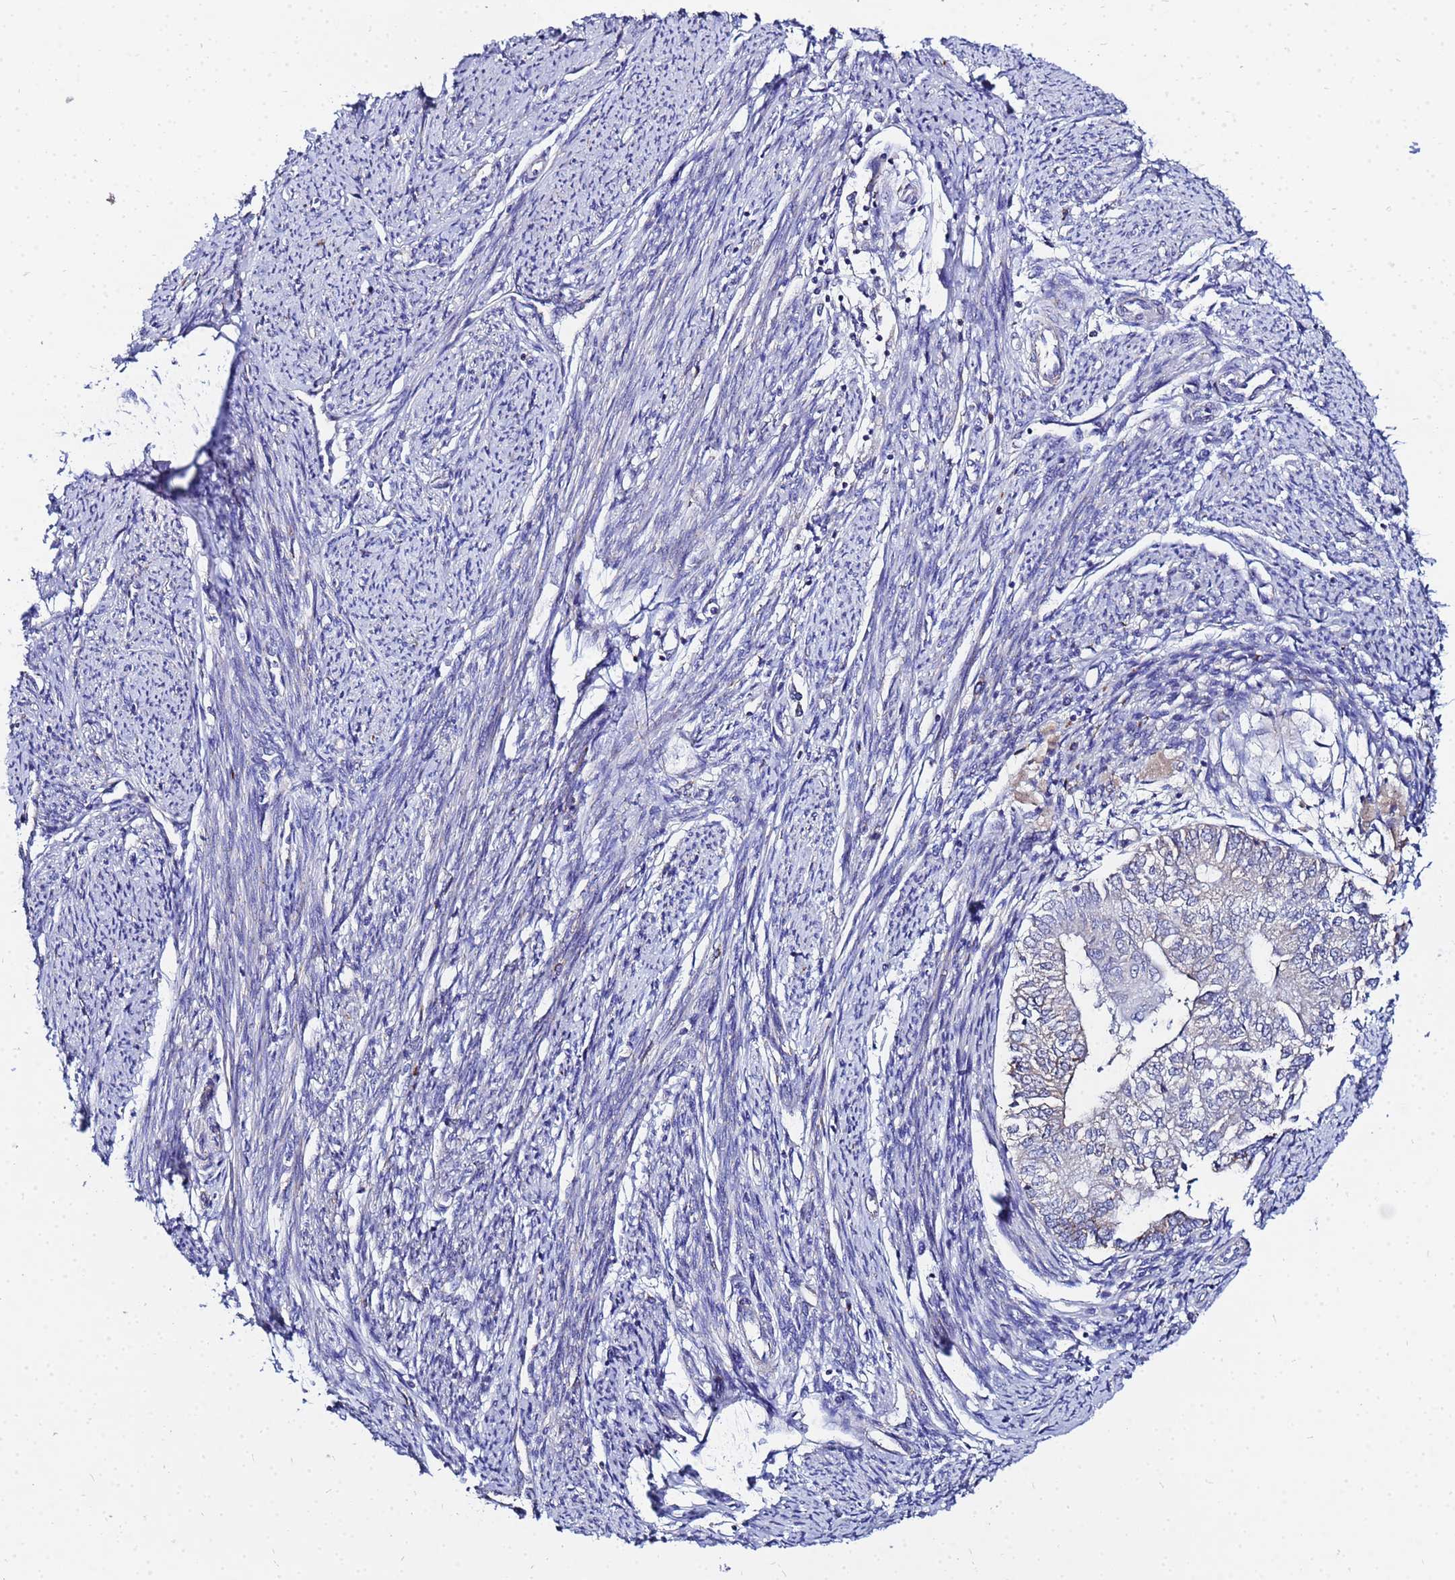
{"staining": {"intensity": "weak", "quantity": "<25%", "location": "cytoplasmic/membranous"}, "tissue": "smooth muscle", "cell_type": "Smooth muscle cells", "image_type": "normal", "snomed": [{"axis": "morphology", "description": "Normal tissue, NOS"}, {"axis": "topography", "description": "Smooth muscle"}, {"axis": "topography", "description": "Uterus"}], "caption": "The image exhibits no significant staining in smooth muscle cells of smooth muscle.", "gene": "FAHD2A", "patient": {"sex": "female", "age": 59}}